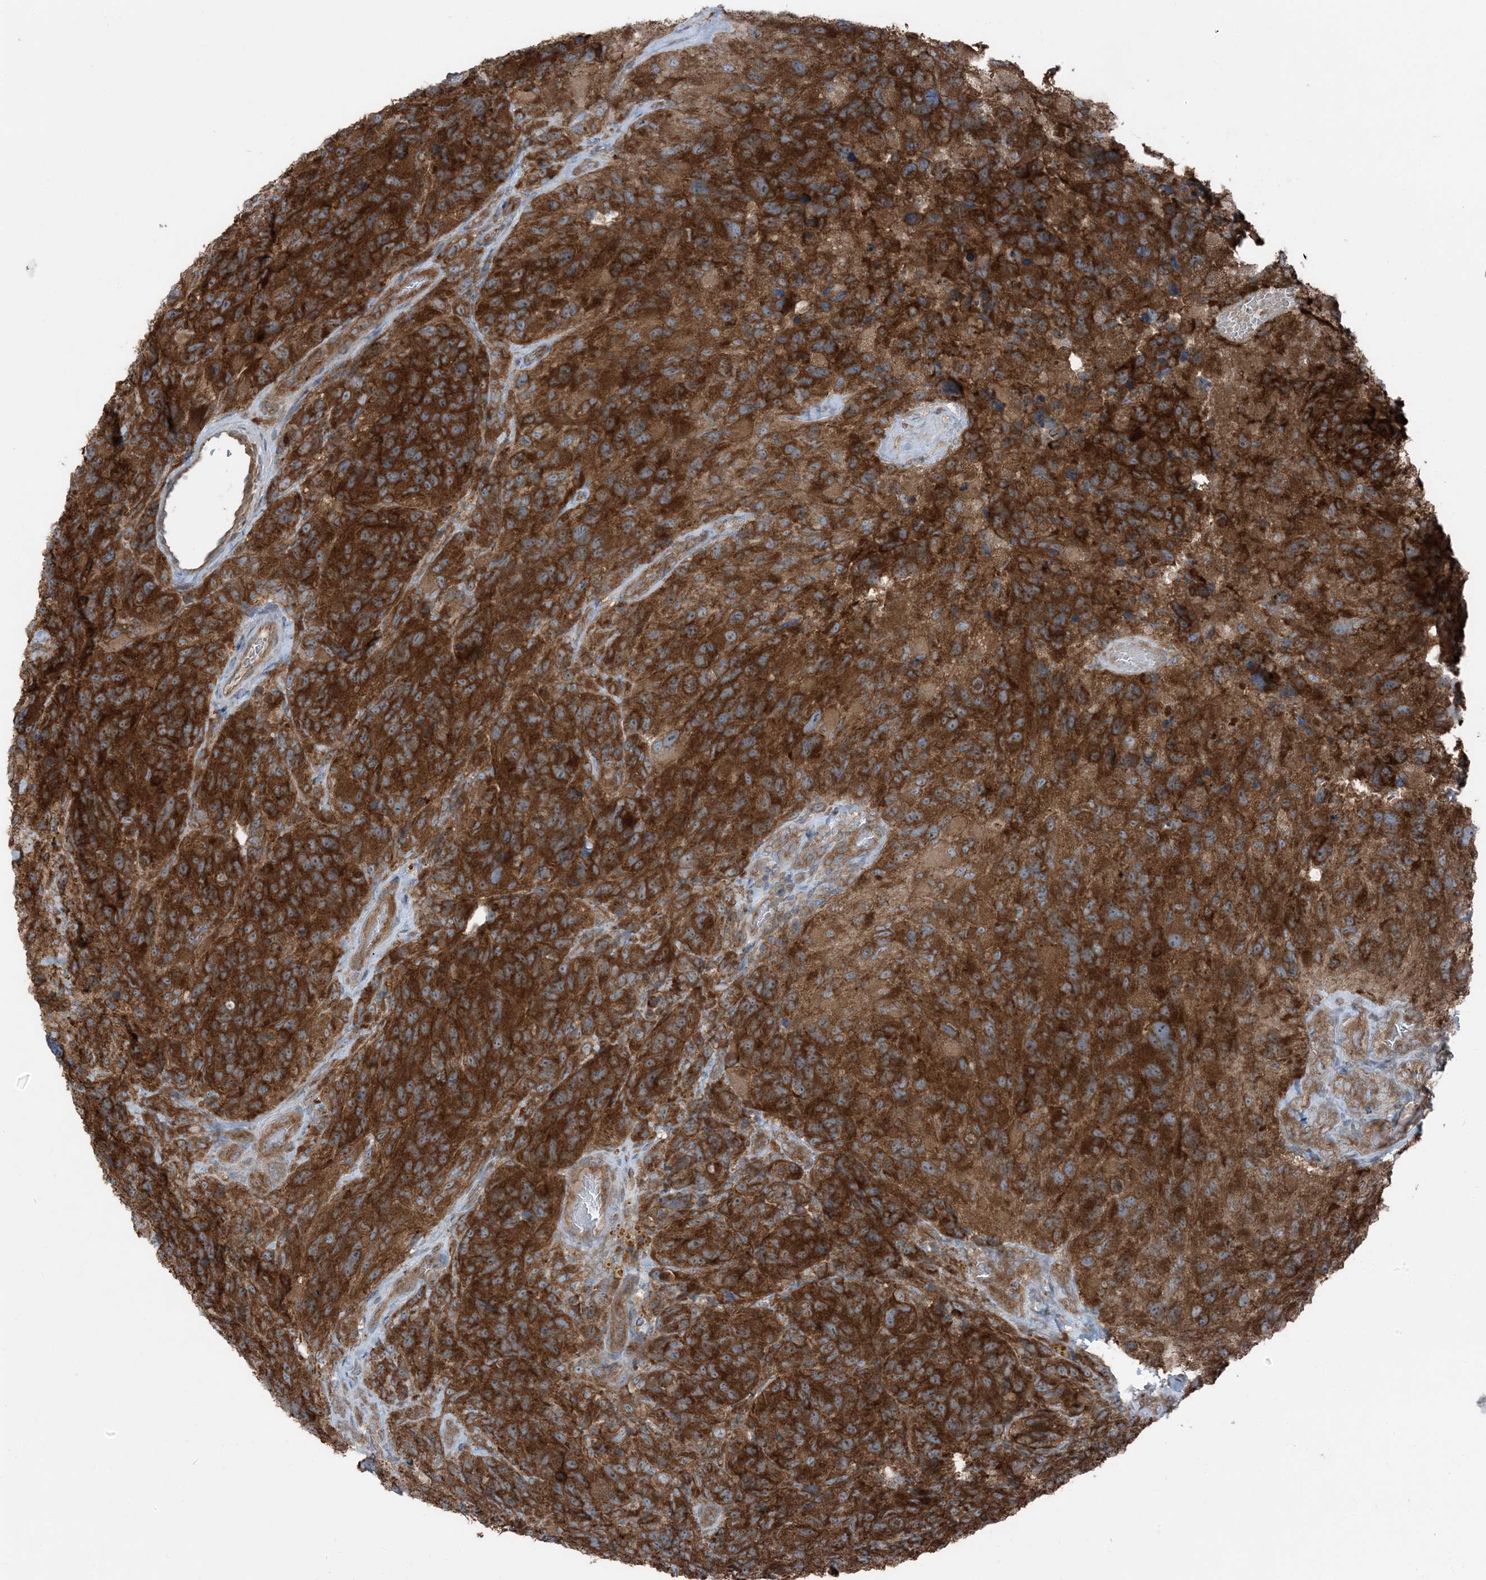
{"staining": {"intensity": "strong", "quantity": ">75%", "location": "cytoplasmic/membranous"}, "tissue": "glioma", "cell_type": "Tumor cells", "image_type": "cancer", "snomed": [{"axis": "morphology", "description": "Glioma, malignant, High grade"}, {"axis": "topography", "description": "Brain"}], "caption": "Tumor cells show high levels of strong cytoplasmic/membranous staining in approximately >75% of cells in human glioma.", "gene": "RAB3GAP1", "patient": {"sex": "male", "age": 69}}